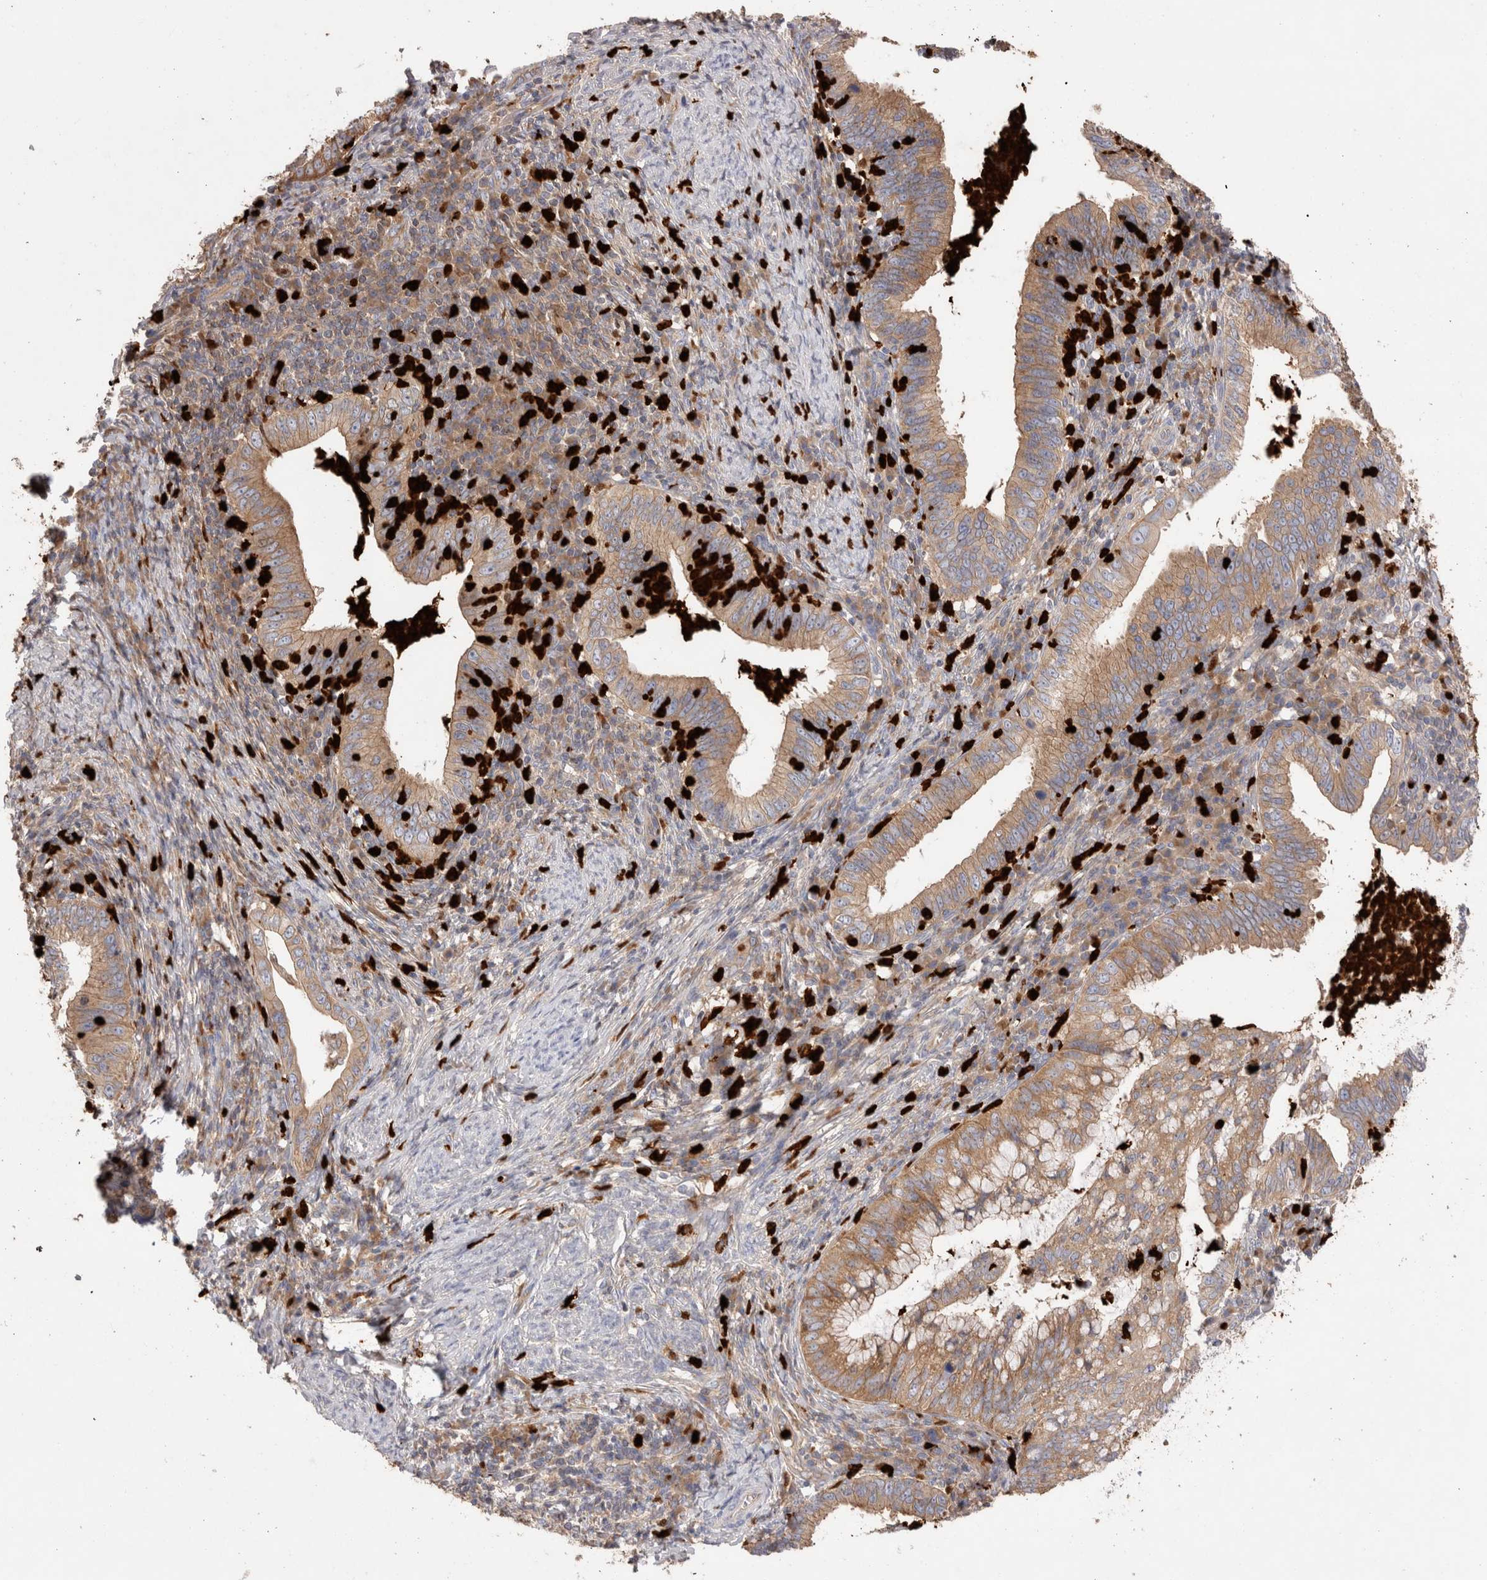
{"staining": {"intensity": "moderate", "quantity": ">75%", "location": "cytoplasmic/membranous"}, "tissue": "cervical cancer", "cell_type": "Tumor cells", "image_type": "cancer", "snomed": [{"axis": "morphology", "description": "Adenocarcinoma, NOS"}, {"axis": "topography", "description": "Cervix"}], "caption": "A brown stain shows moderate cytoplasmic/membranous positivity of a protein in cervical adenocarcinoma tumor cells.", "gene": "NXT2", "patient": {"sex": "female", "age": 36}}